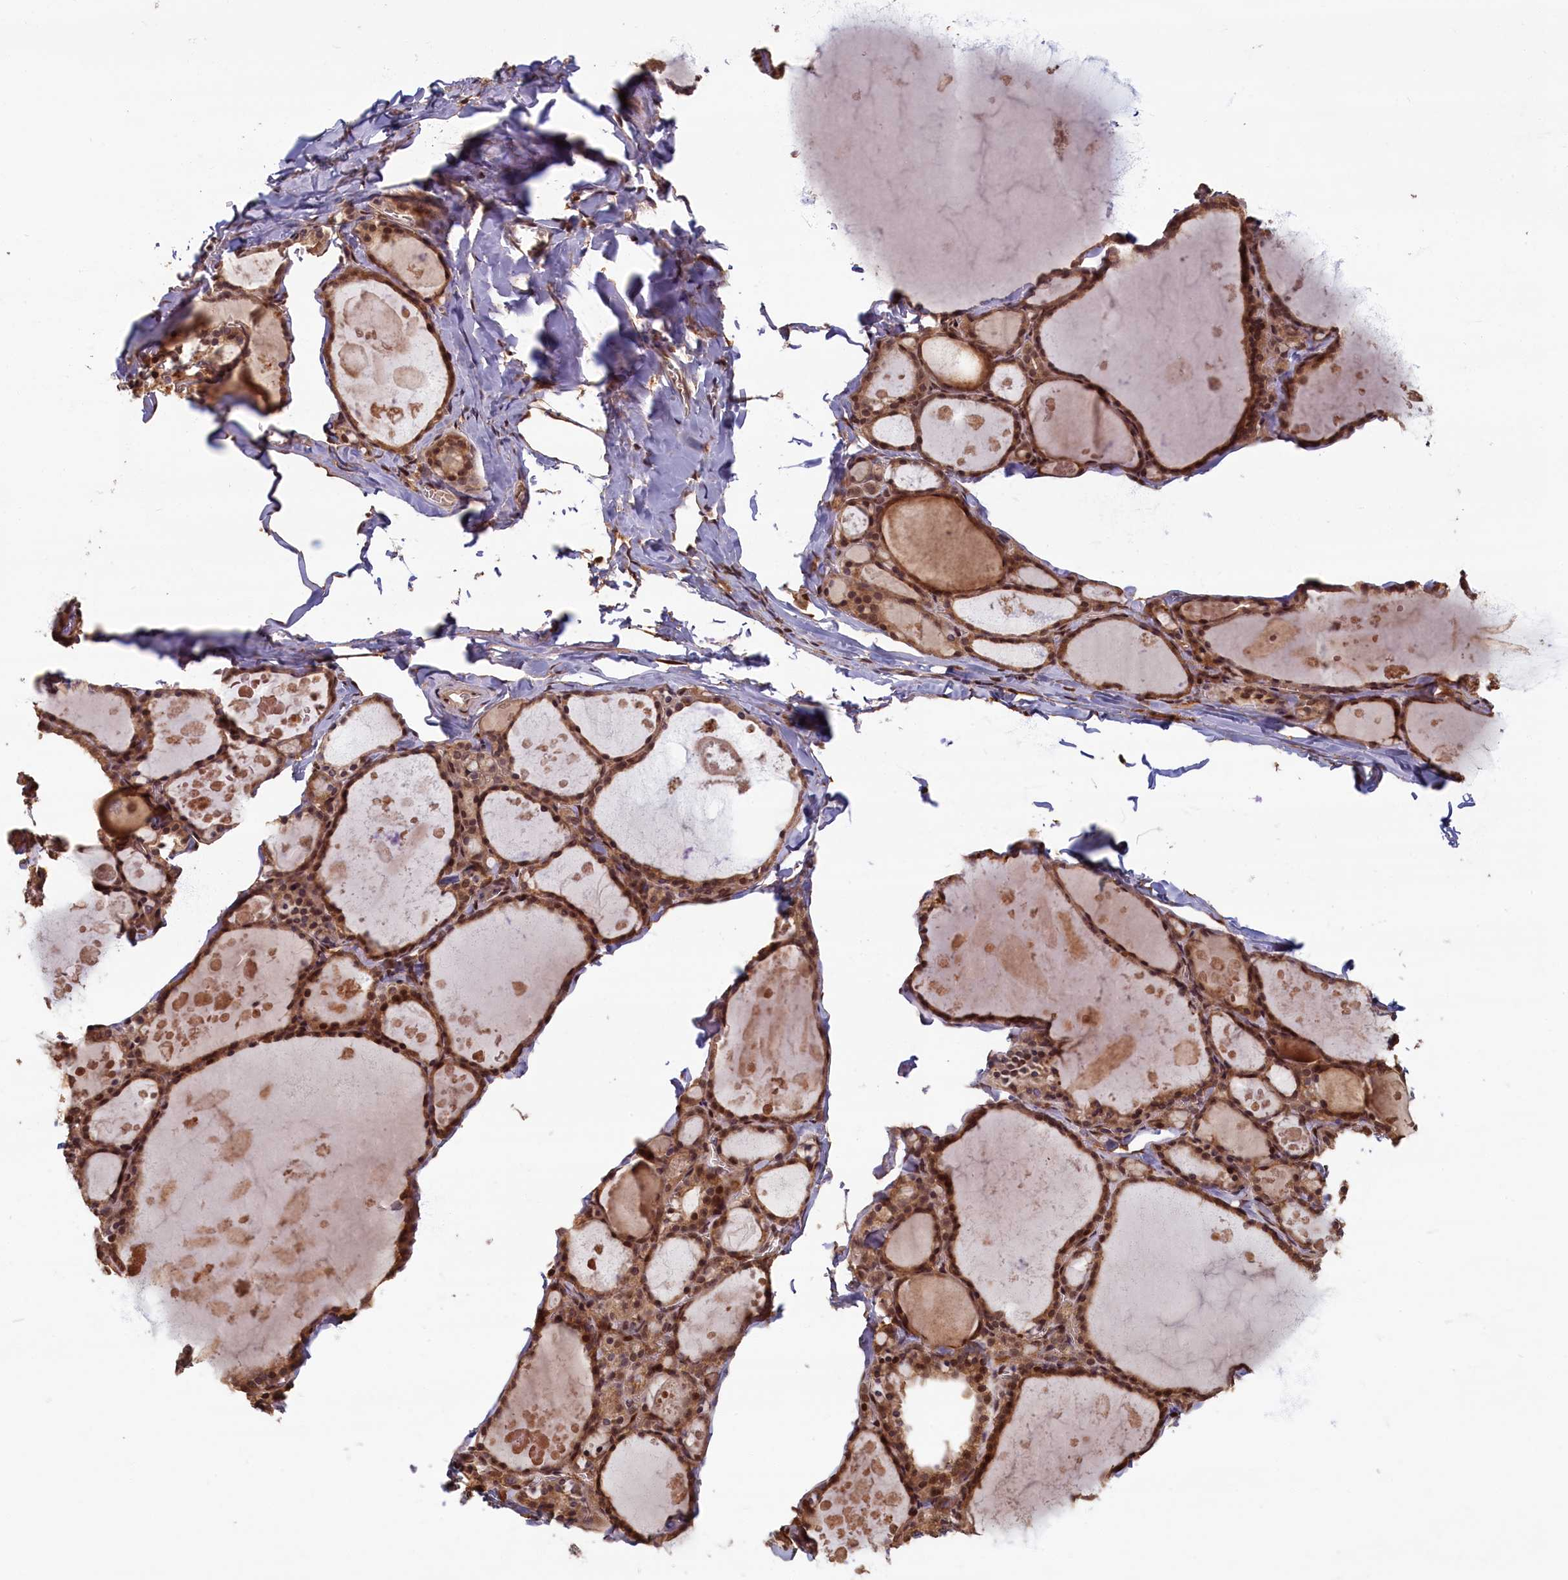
{"staining": {"intensity": "moderate", "quantity": ">75%", "location": "cytoplasmic/membranous,nuclear"}, "tissue": "thyroid gland", "cell_type": "Glandular cells", "image_type": "normal", "snomed": [{"axis": "morphology", "description": "Normal tissue, NOS"}, {"axis": "topography", "description": "Thyroid gland"}], "caption": "Glandular cells display medium levels of moderate cytoplasmic/membranous,nuclear positivity in about >75% of cells in unremarkable human thyroid gland.", "gene": "HIF3A", "patient": {"sex": "male", "age": 56}}